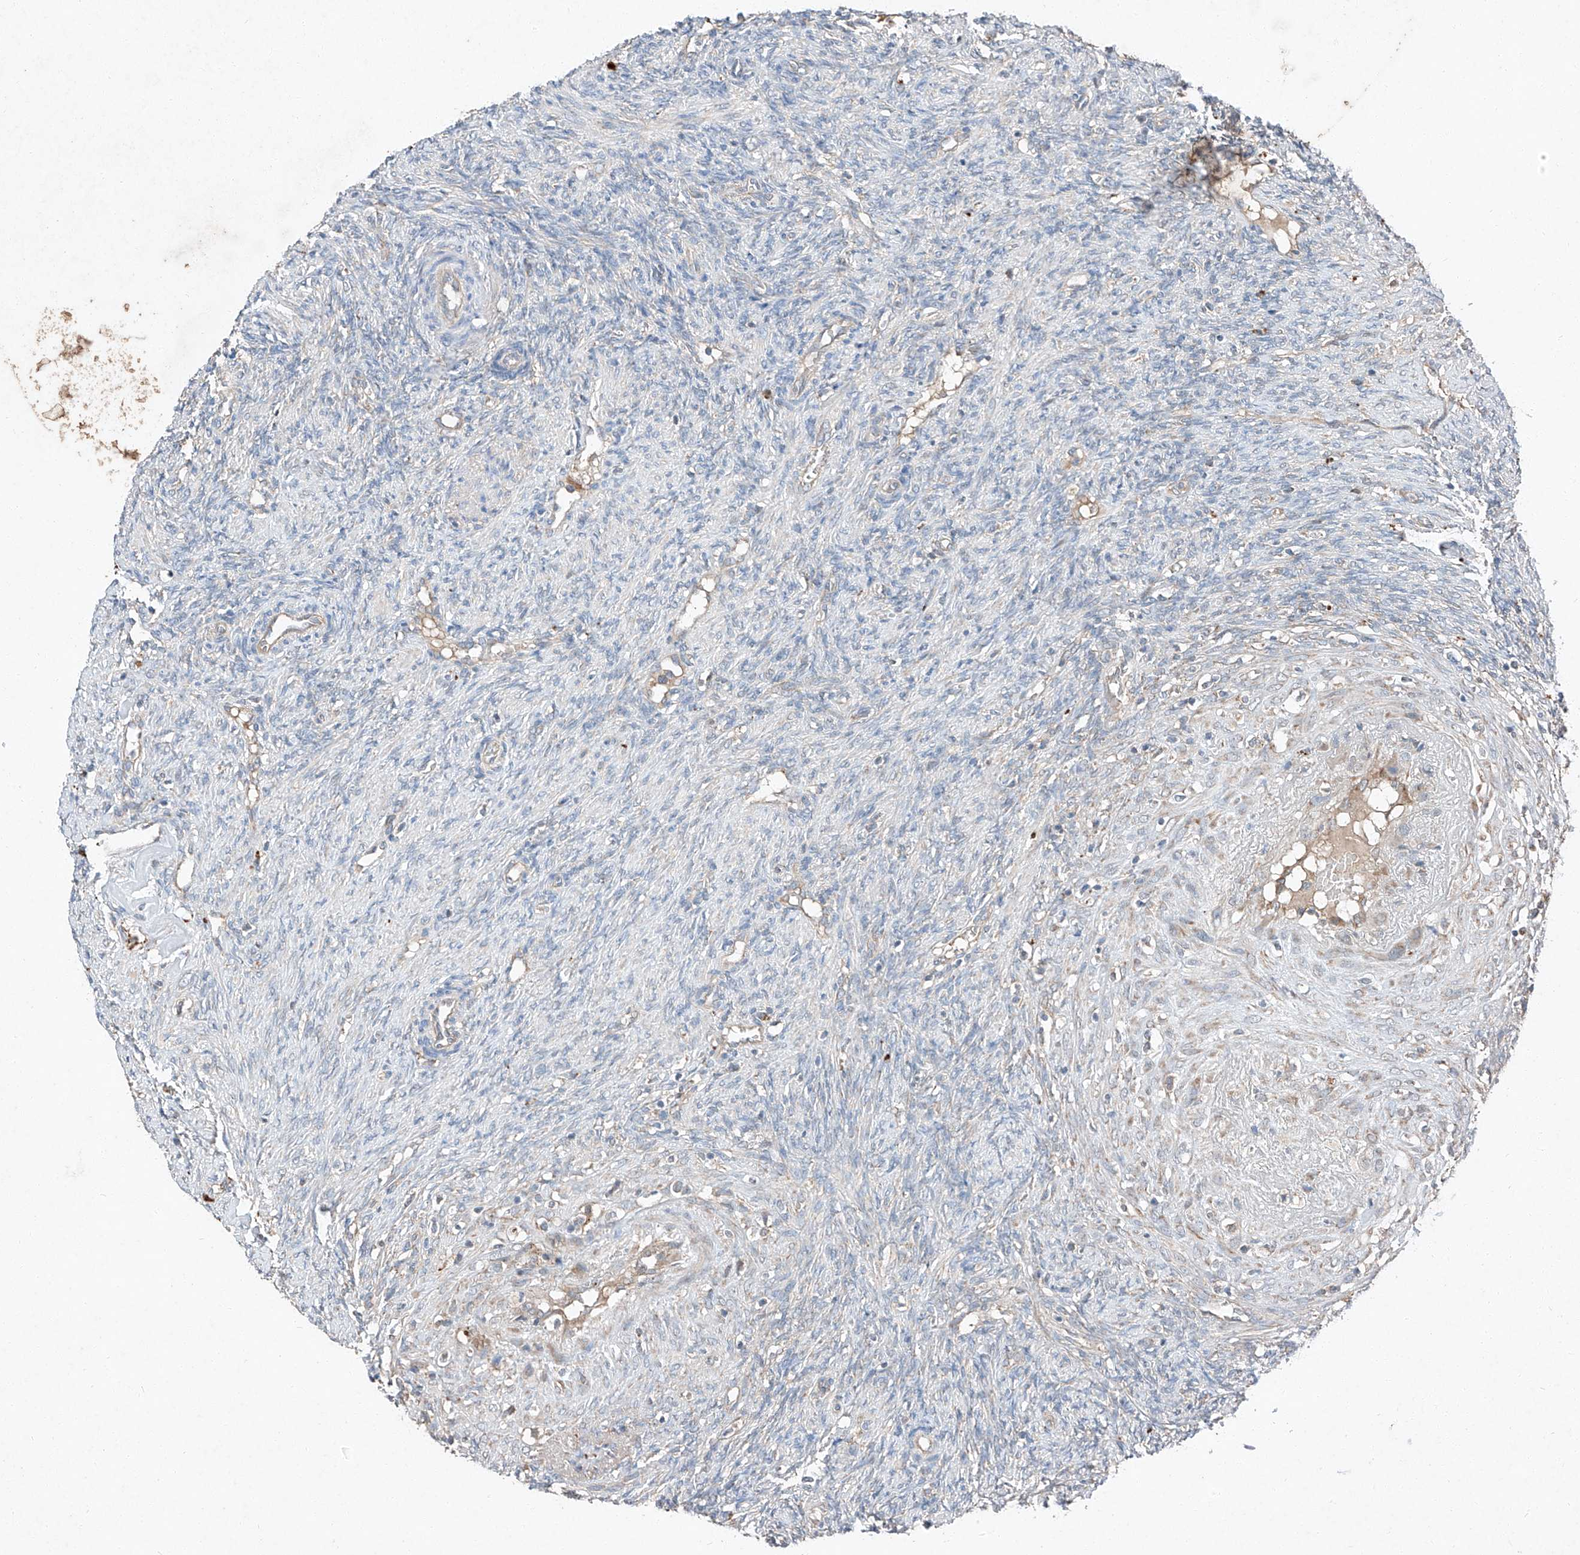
{"staining": {"intensity": "negative", "quantity": "none", "location": "none"}, "tissue": "ovary", "cell_type": "Ovarian stroma cells", "image_type": "normal", "snomed": [{"axis": "morphology", "description": "Normal tissue, NOS"}, {"axis": "topography", "description": "Ovary"}], "caption": "Immunohistochemistry image of normal ovary stained for a protein (brown), which exhibits no staining in ovarian stroma cells. (DAB (3,3'-diaminobenzidine) IHC visualized using brightfield microscopy, high magnification).", "gene": "RUSC1", "patient": {"sex": "female", "age": 41}}